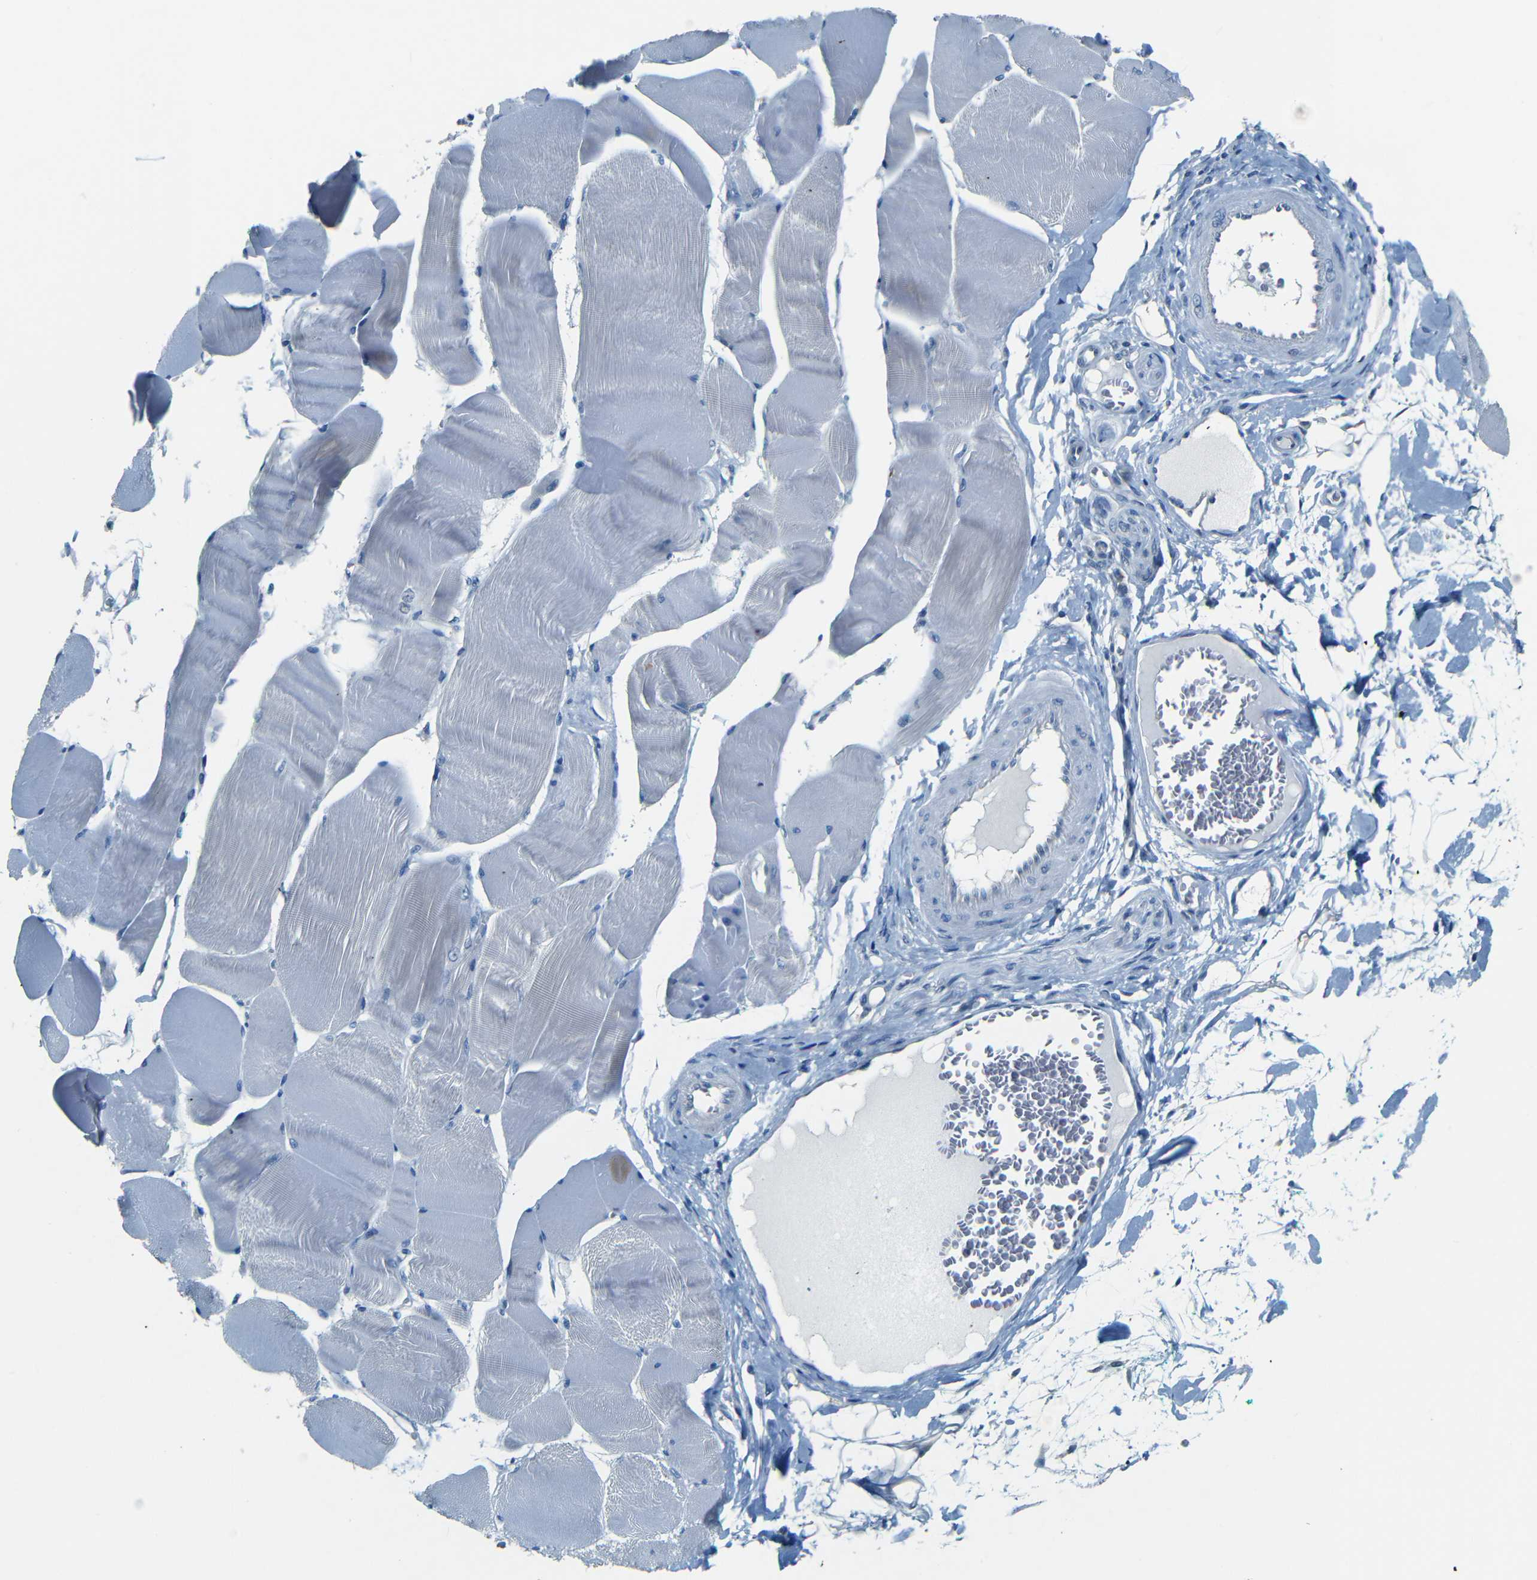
{"staining": {"intensity": "negative", "quantity": "none", "location": "none"}, "tissue": "skeletal muscle", "cell_type": "Myocytes", "image_type": "normal", "snomed": [{"axis": "morphology", "description": "Normal tissue, NOS"}, {"axis": "morphology", "description": "Squamous cell carcinoma, NOS"}, {"axis": "topography", "description": "Skeletal muscle"}], "caption": "A histopathology image of skeletal muscle stained for a protein displays no brown staining in myocytes.", "gene": "ZMAT1", "patient": {"sex": "male", "age": 51}}